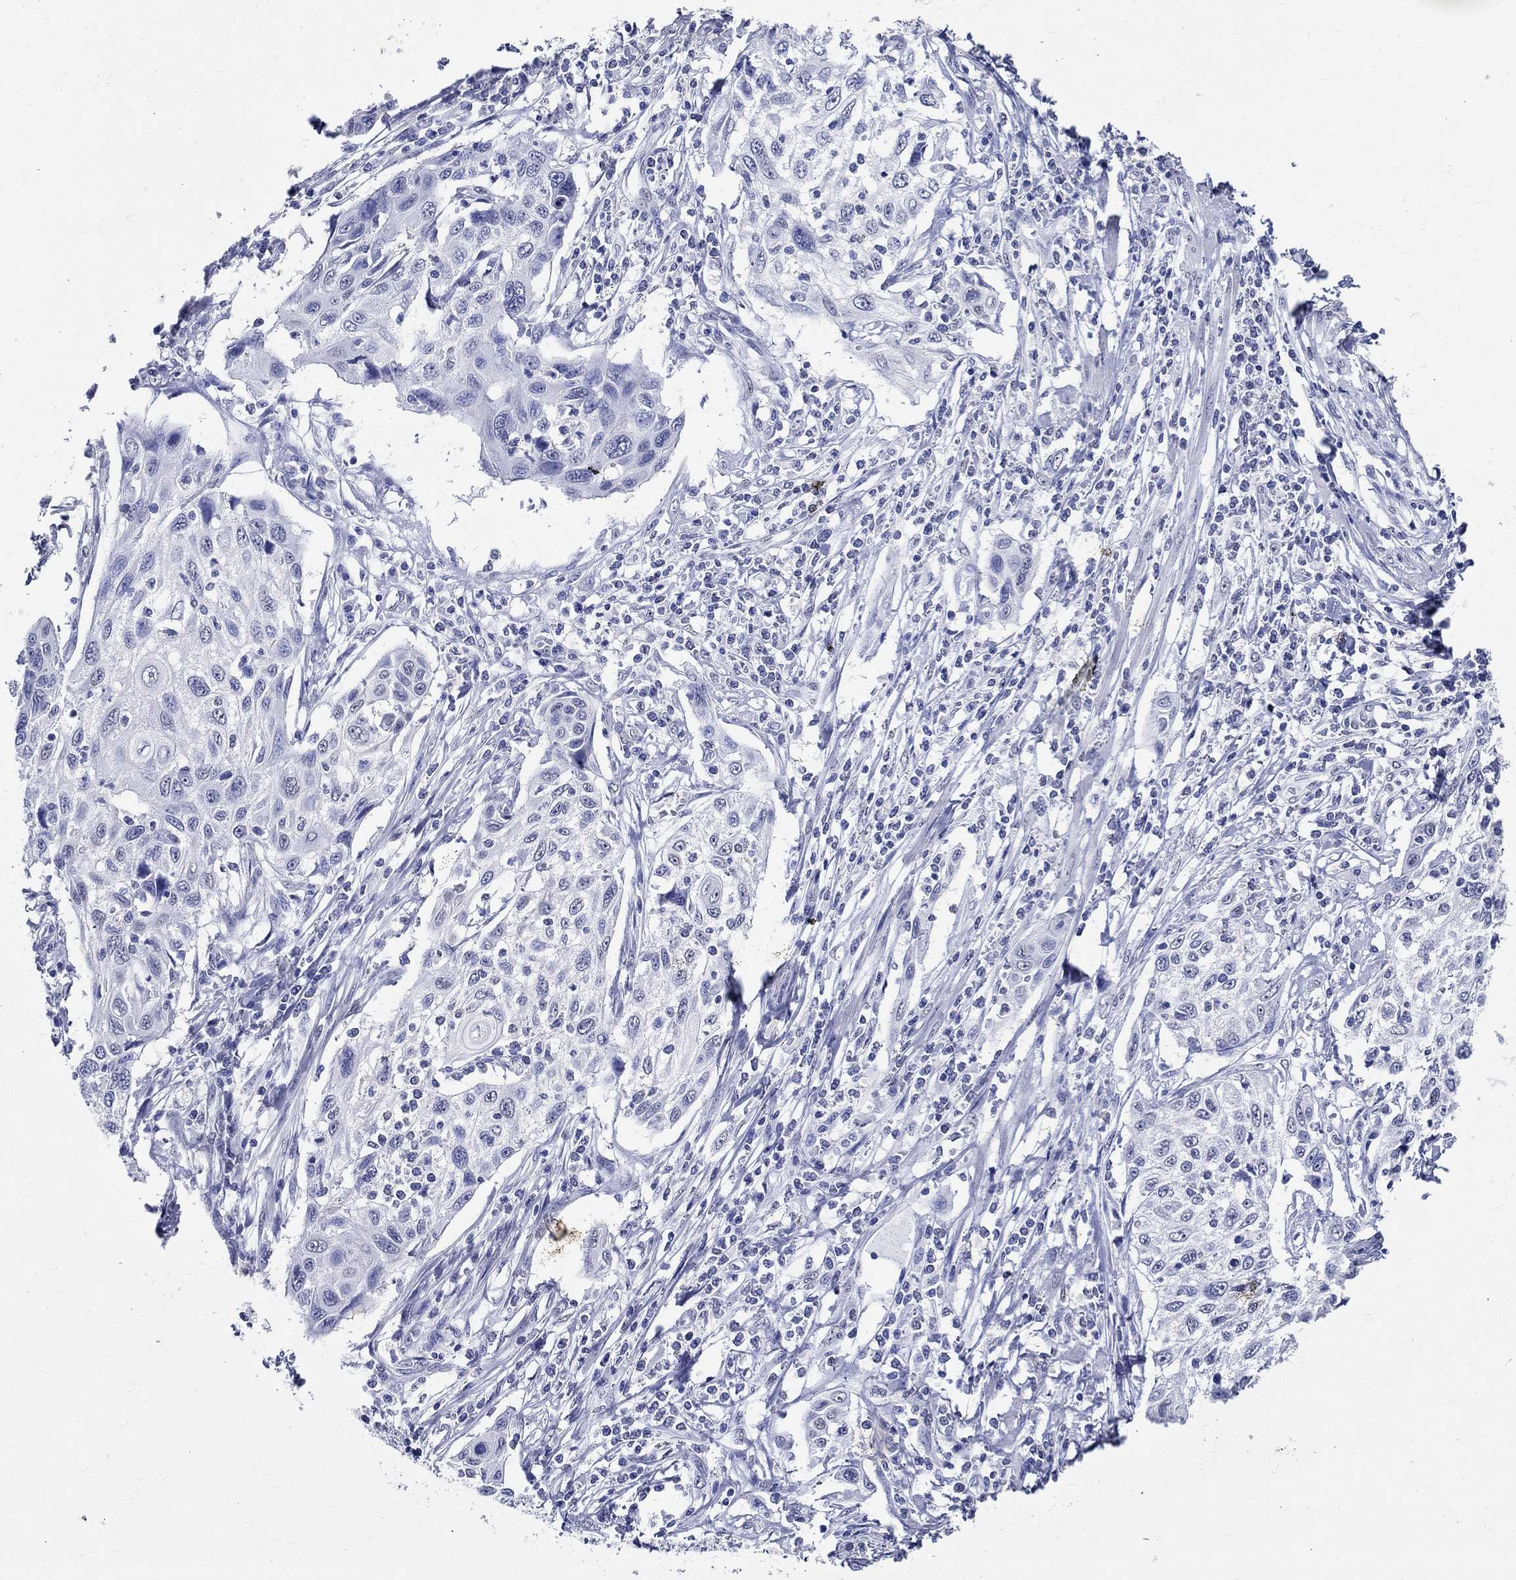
{"staining": {"intensity": "negative", "quantity": "none", "location": "none"}, "tissue": "cervical cancer", "cell_type": "Tumor cells", "image_type": "cancer", "snomed": [{"axis": "morphology", "description": "Squamous cell carcinoma, NOS"}, {"axis": "topography", "description": "Cervix"}], "caption": "High power microscopy photomicrograph of an immunohistochemistry (IHC) photomicrograph of squamous cell carcinoma (cervical), revealing no significant staining in tumor cells. (IHC, brightfield microscopy, high magnification).", "gene": "TSPAN16", "patient": {"sex": "female", "age": 70}}